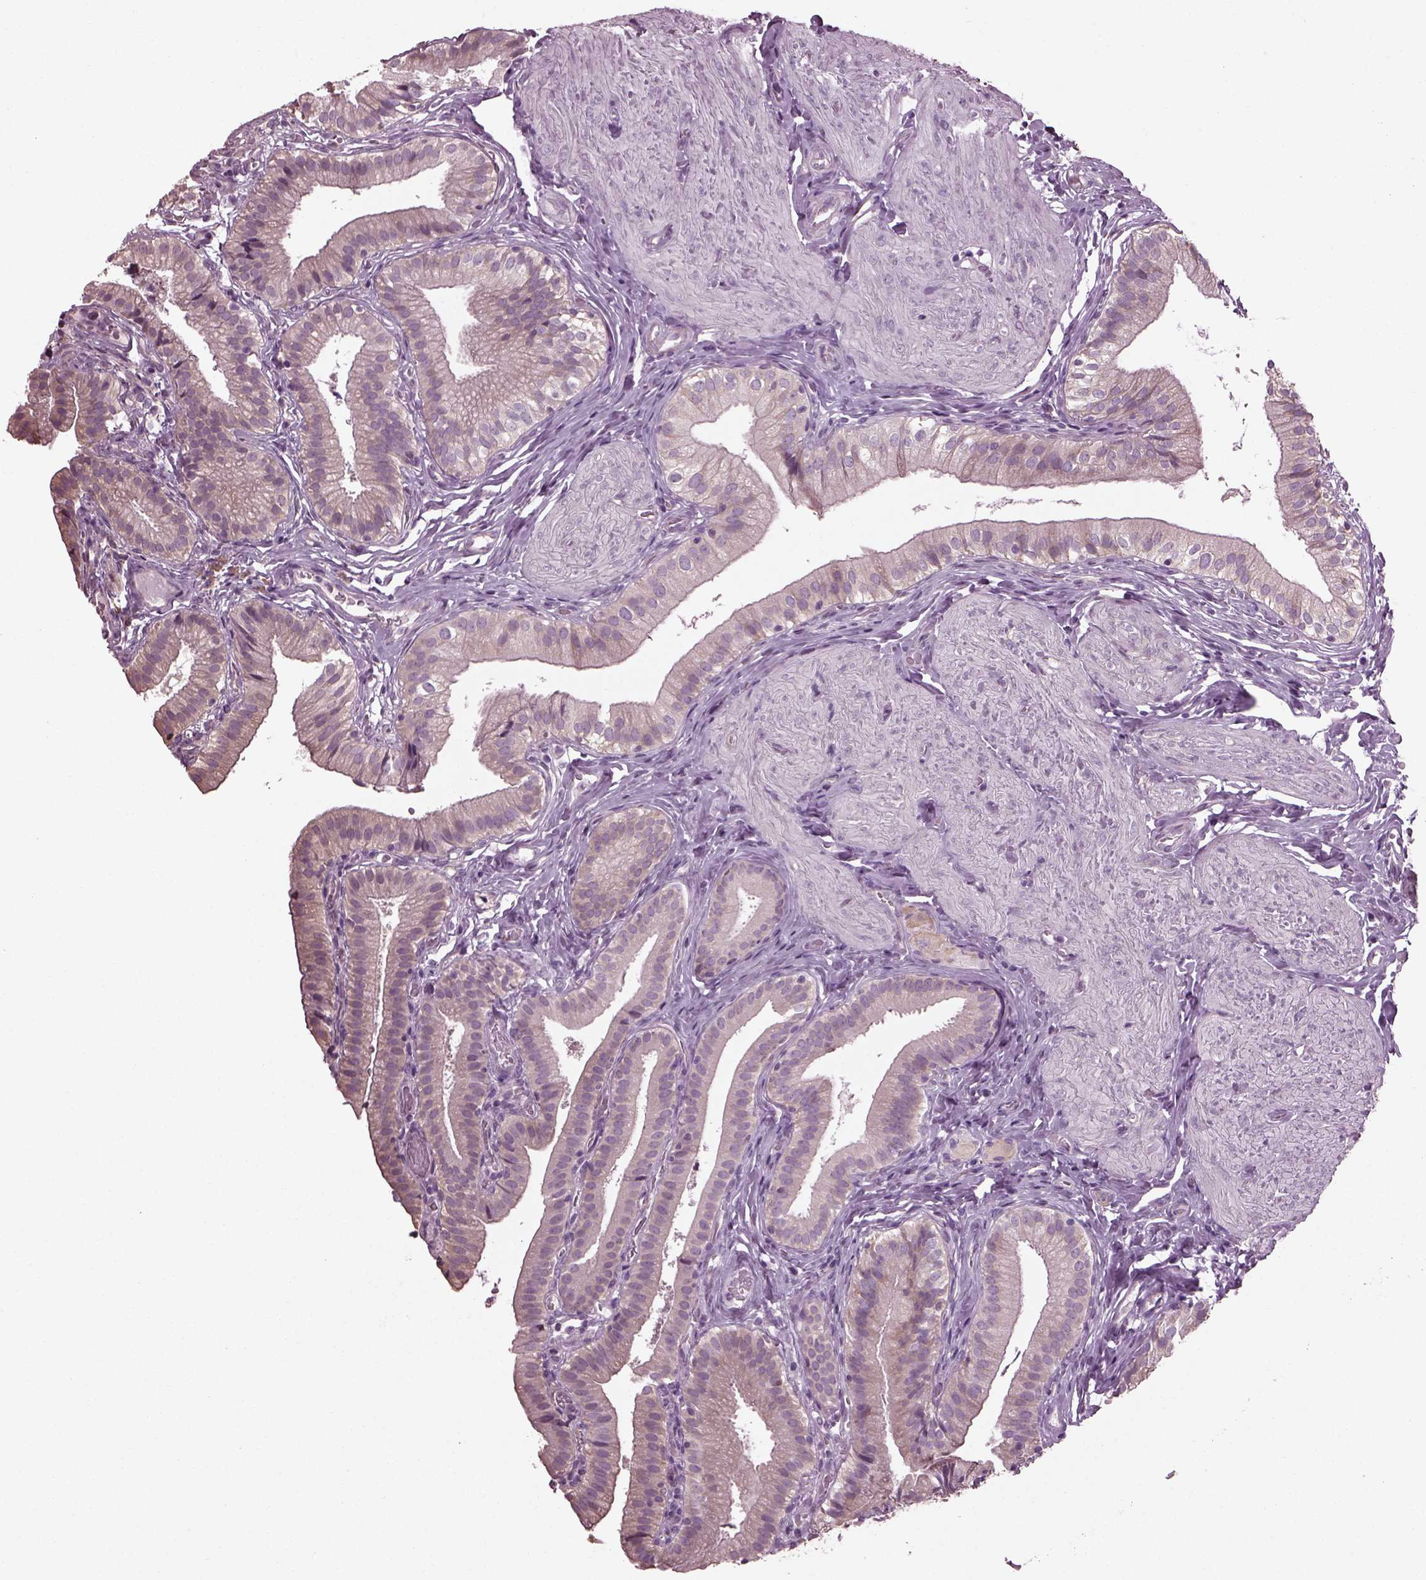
{"staining": {"intensity": "weak", "quantity": ">75%", "location": "cytoplasmic/membranous"}, "tissue": "gallbladder", "cell_type": "Glandular cells", "image_type": "normal", "snomed": [{"axis": "morphology", "description": "Normal tissue, NOS"}, {"axis": "topography", "description": "Gallbladder"}], "caption": "Brown immunohistochemical staining in benign human gallbladder shows weak cytoplasmic/membranous staining in about >75% of glandular cells.", "gene": "CABP5", "patient": {"sex": "female", "age": 47}}